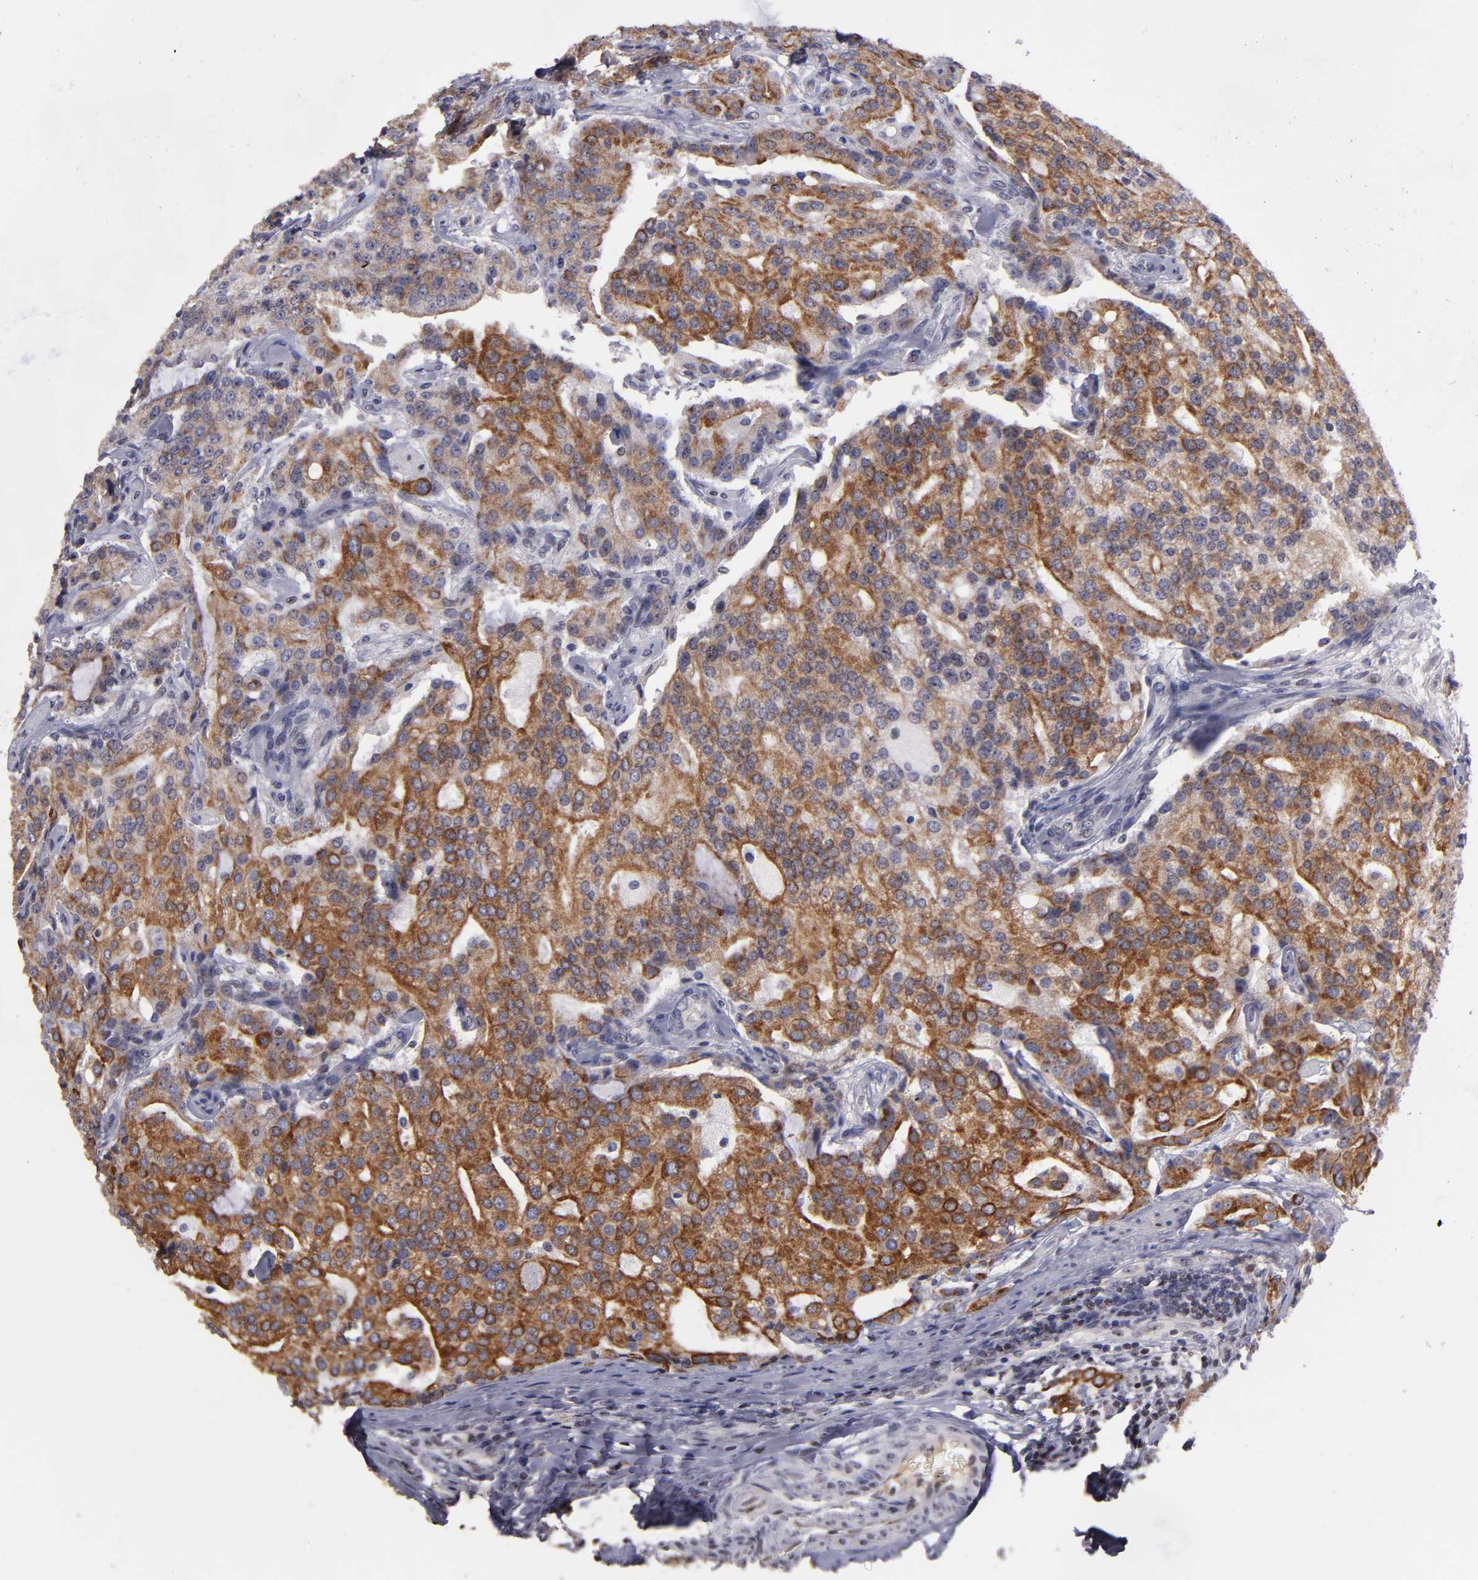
{"staining": {"intensity": "moderate", "quantity": ">75%", "location": "cytoplasmic/membranous"}, "tissue": "prostate cancer", "cell_type": "Tumor cells", "image_type": "cancer", "snomed": [{"axis": "morphology", "description": "Adenocarcinoma, Medium grade"}, {"axis": "topography", "description": "Prostate"}], "caption": "Human prostate cancer (adenocarcinoma (medium-grade)) stained for a protein (brown) reveals moderate cytoplasmic/membranous positive expression in about >75% of tumor cells.", "gene": "DDX24", "patient": {"sex": "male", "age": 72}}